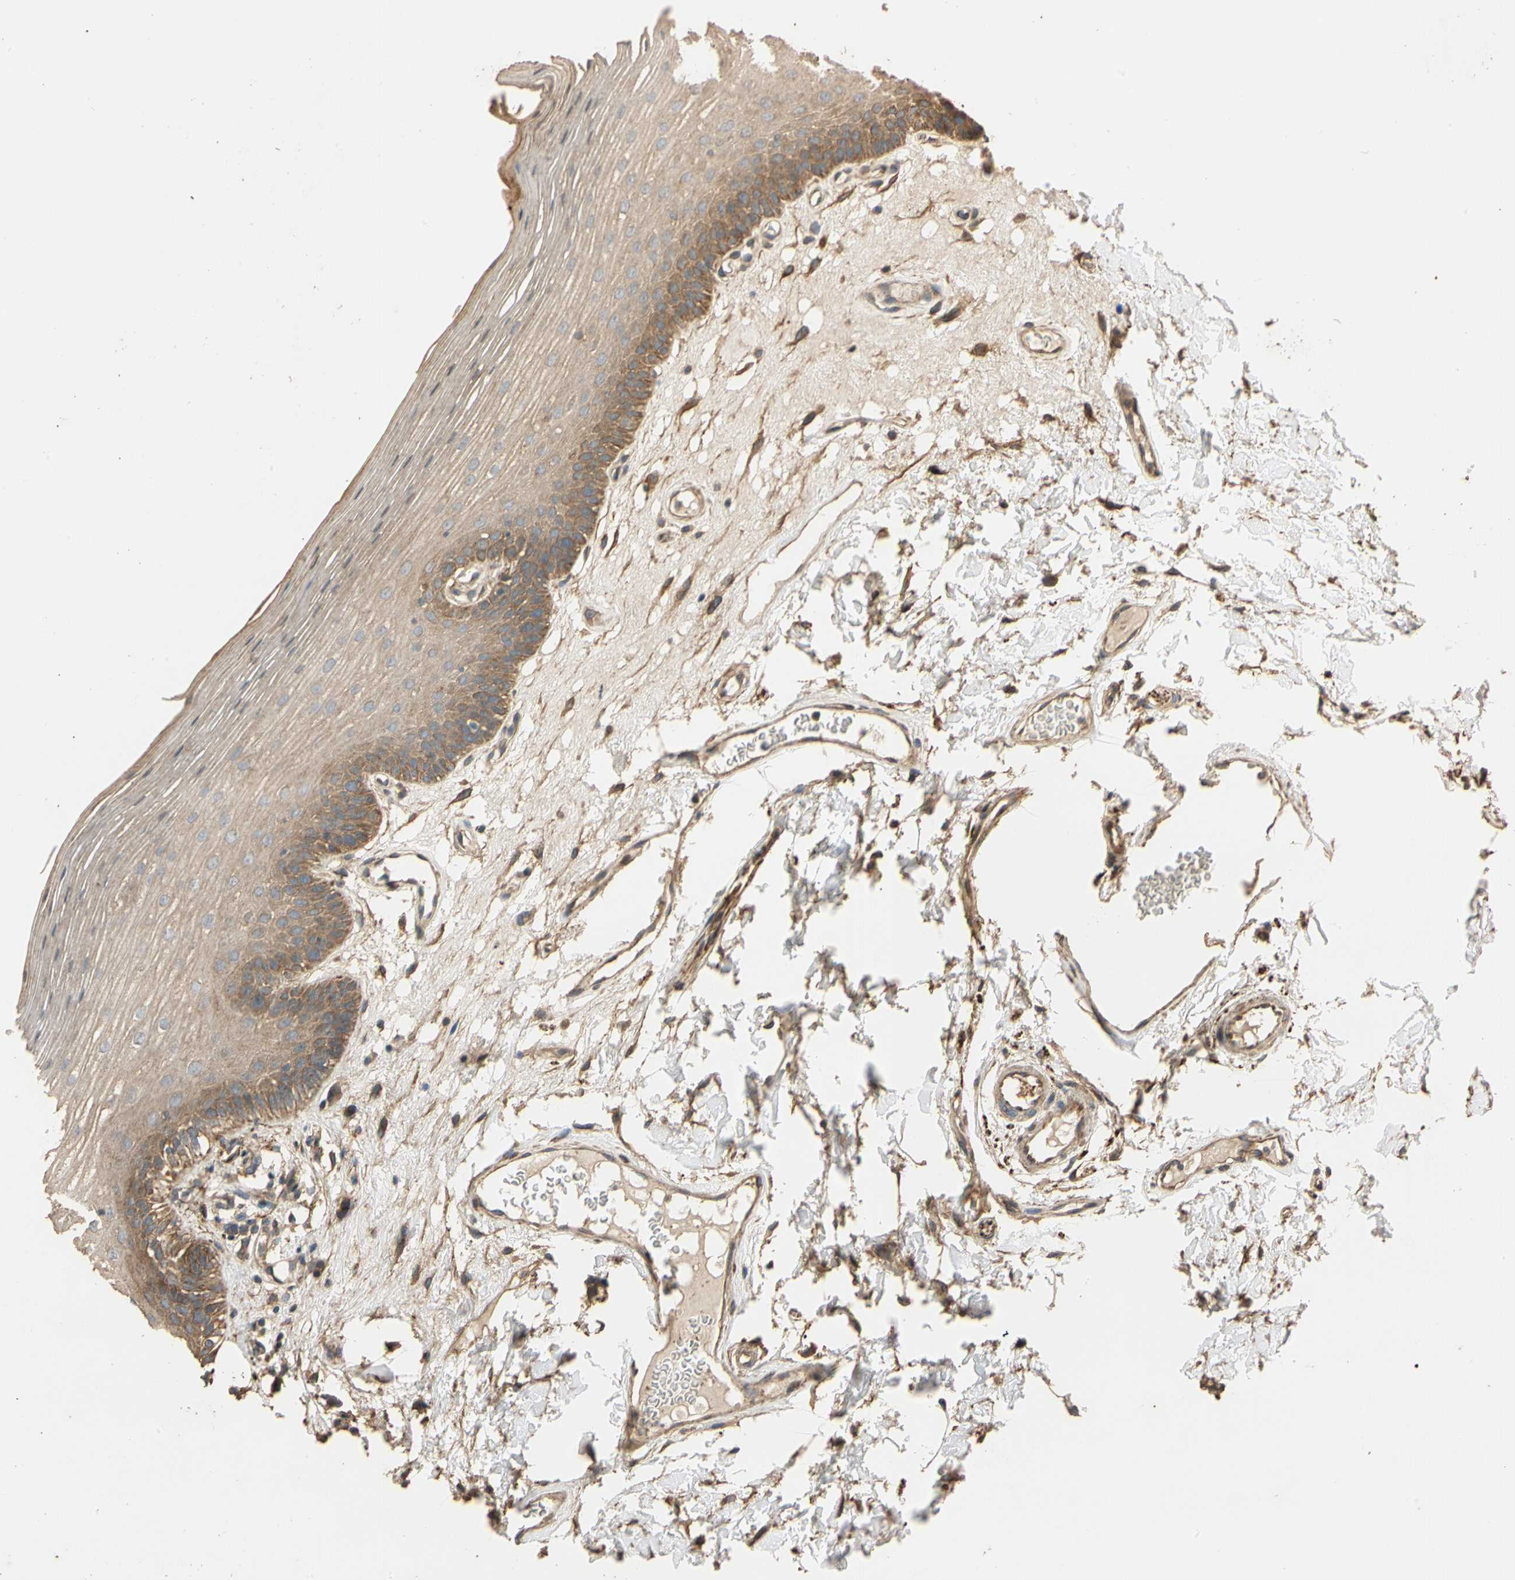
{"staining": {"intensity": "moderate", "quantity": "25%-75%", "location": "cytoplasmic/membranous"}, "tissue": "oral mucosa", "cell_type": "Squamous epithelial cells", "image_type": "normal", "snomed": [{"axis": "morphology", "description": "Normal tissue, NOS"}, {"axis": "morphology", "description": "Squamous cell carcinoma, NOS"}, {"axis": "topography", "description": "Skeletal muscle"}, {"axis": "topography", "description": "Oral tissue"}], "caption": "Brown immunohistochemical staining in normal oral mucosa reveals moderate cytoplasmic/membranous expression in about 25%-75% of squamous epithelial cells. The protein of interest is shown in brown color, while the nuclei are stained blue.", "gene": "MGRN1", "patient": {"sex": "male", "age": 71}}